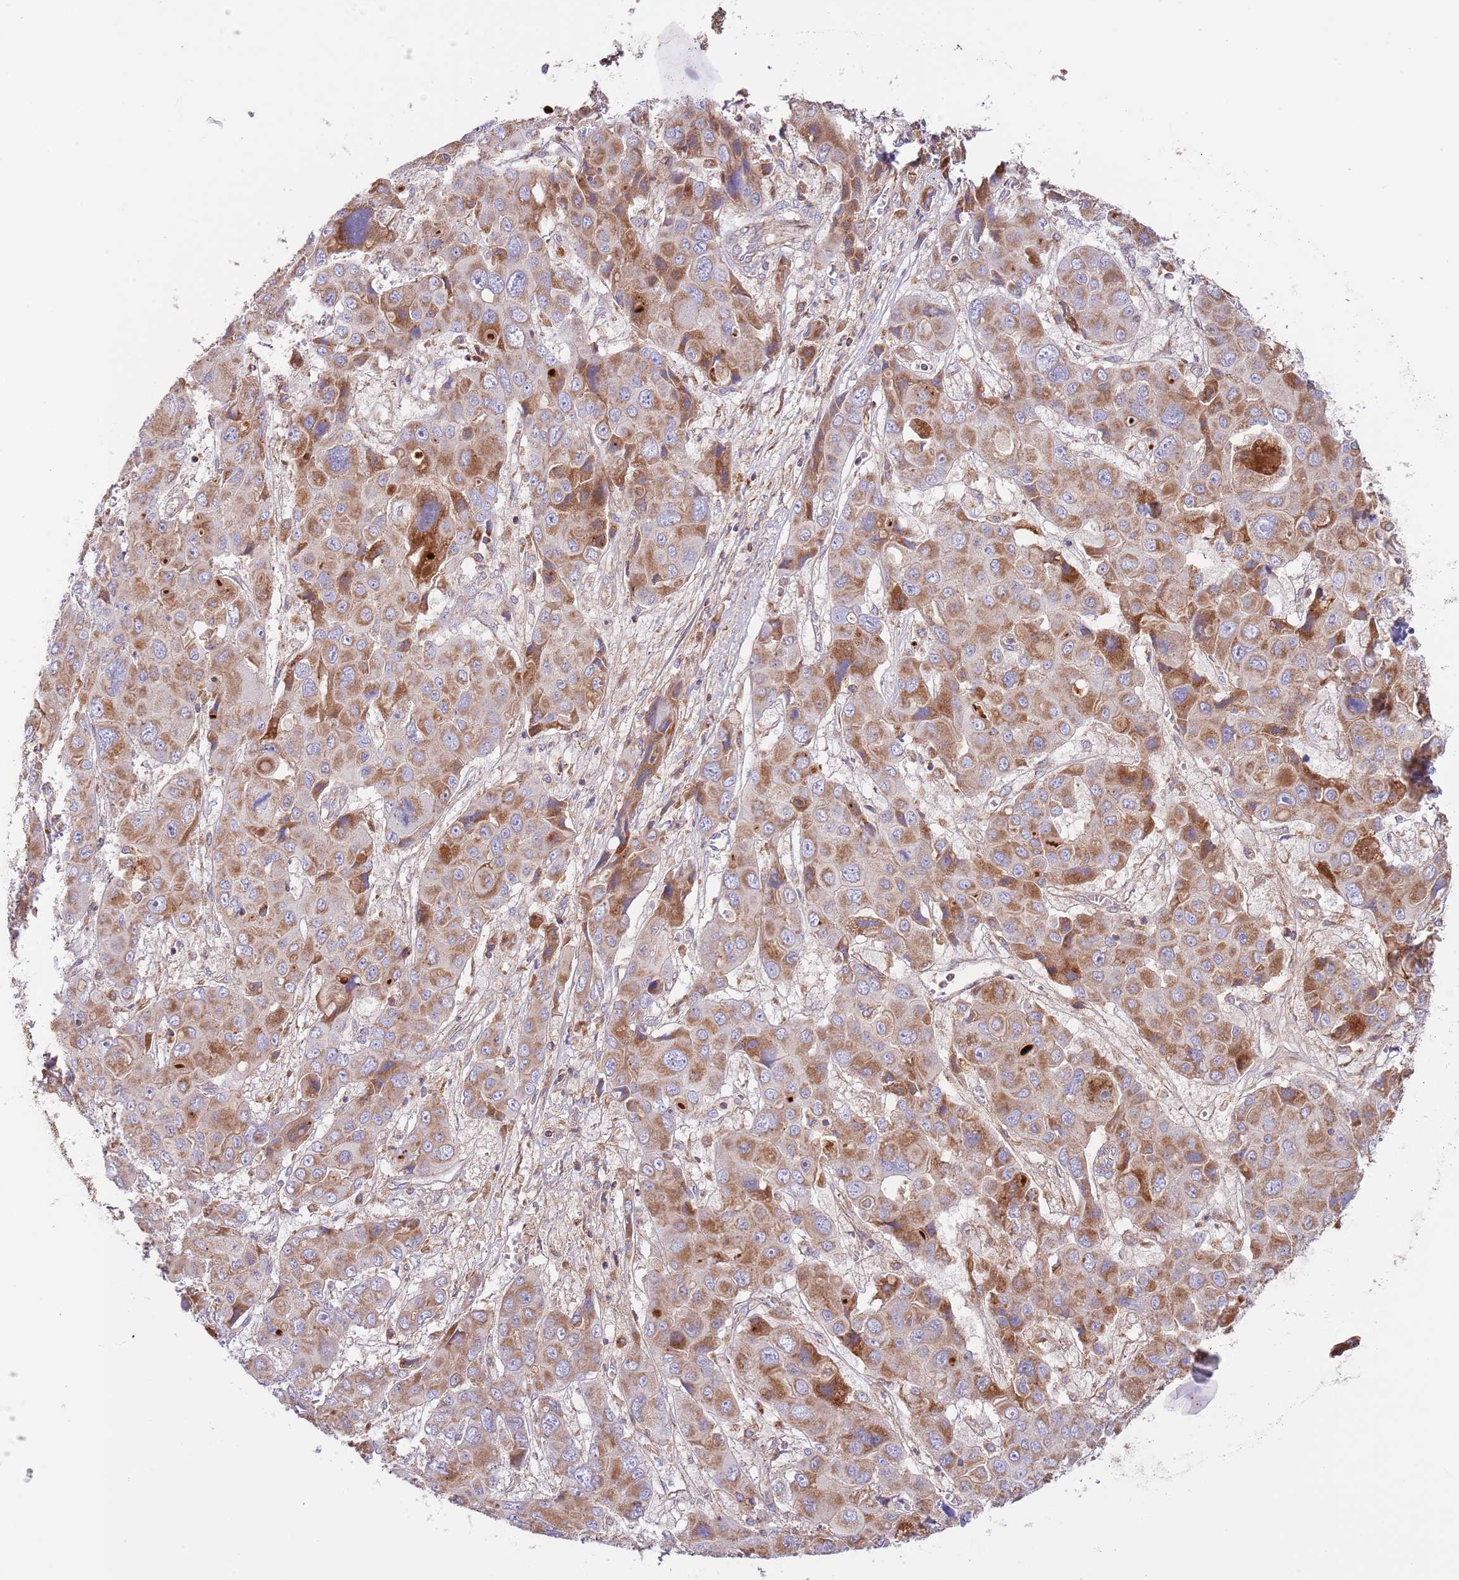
{"staining": {"intensity": "strong", "quantity": ">75%", "location": "cytoplasmic/membranous"}, "tissue": "liver cancer", "cell_type": "Tumor cells", "image_type": "cancer", "snomed": [{"axis": "morphology", "description": "Cholangiocarcinoma"}, {"axis": "topography", "description": "Liver"}], "caption": "Brown immunohistochemical staining in liver cancer displays strong cytoplasmic/membranous staining in approximately >75% of tumor cells.", "gene": "DNAJA3", "patient": {"sex": "male", "age": 67}}